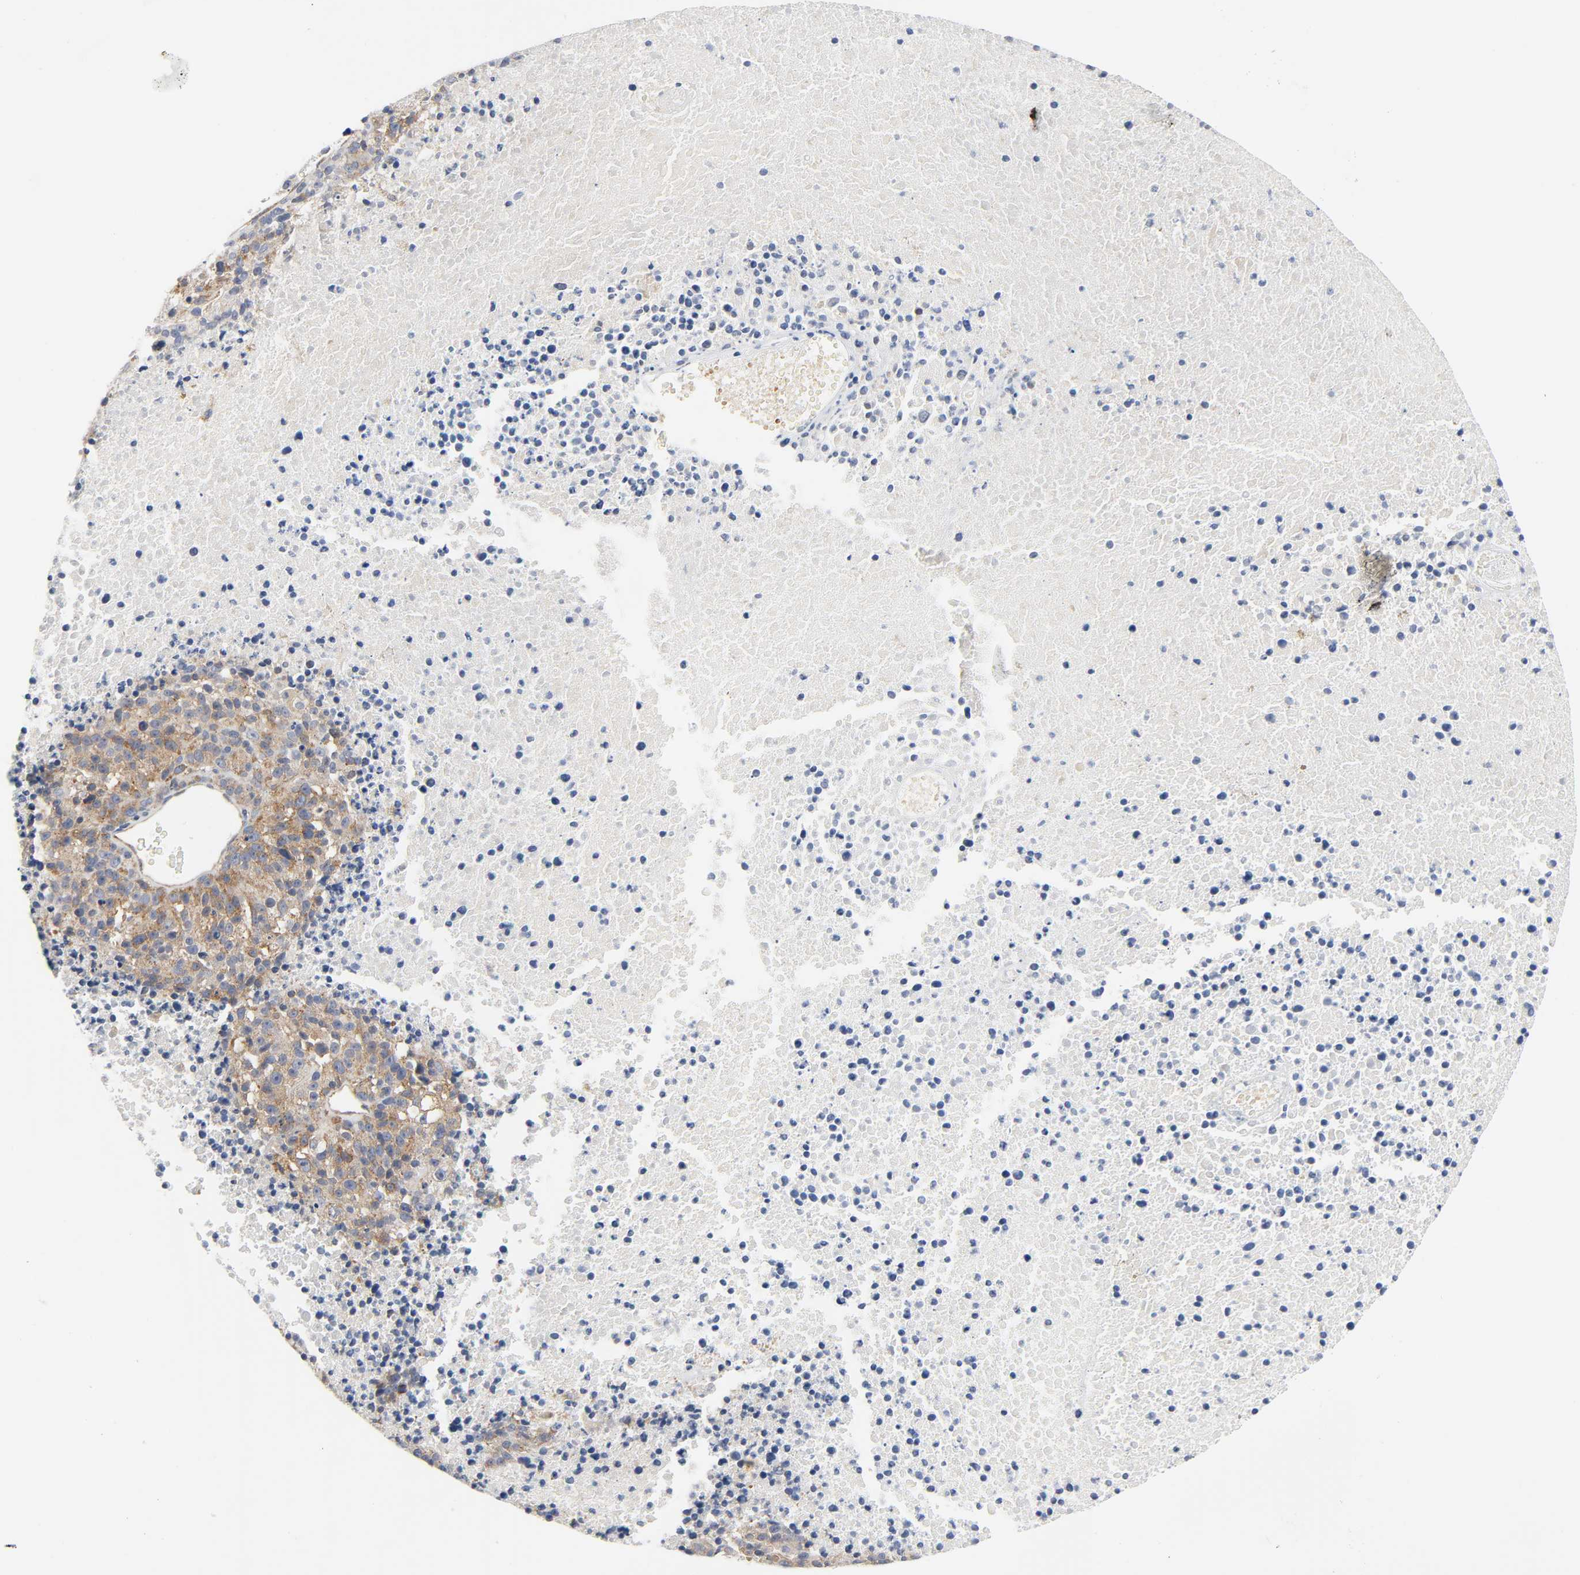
{"staining": {"intensity": "moderate", "quantity": ">75%", "location": "cytoplasmic/membranous"}, "tissue": "melanoma", "cell_type": "Tumor cells", "image_type": "cancer", "snomed": [{"axis": "morphology", "description": "Malignant melanoma, Metastatic site"}, {"axis": "topography", "description": "Cerebral cortex"}], "caption": "Protein staining by immunohistochemistry (IHC) shows moderate cytoplasmic/membranous positivity in about >75% of tumor cells in melanoma.", "gene": "CD2AP", "patient": {"sex": "female", "age": 52}}